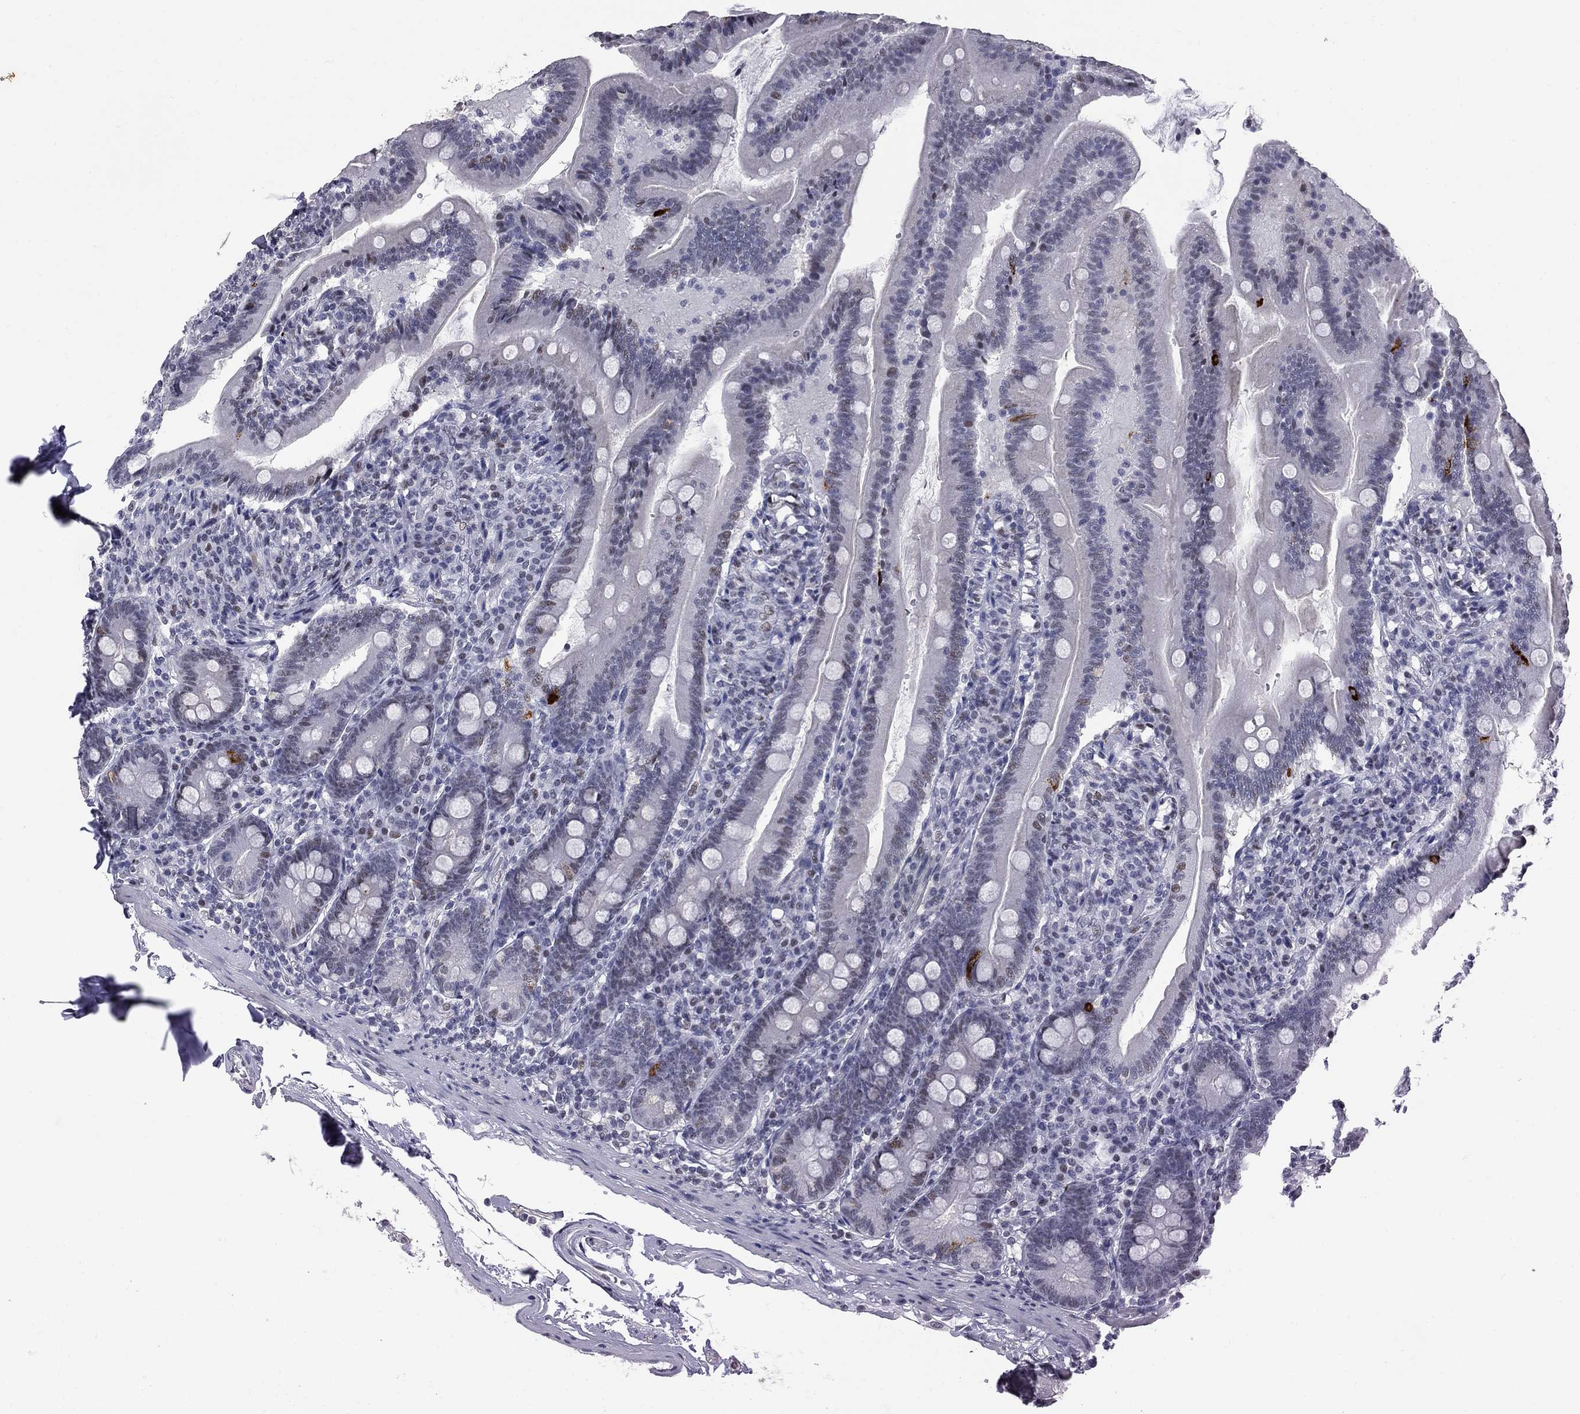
{"staining": {"intensity": "strong", "quantity": "<25%", "location": "nuclear"}, "tissue": "duodenum", "cell_type": "Glandular cells", "image_type": "normal", "snomed": [{"axis": "morphology", "description": "Normal tissue, NOS"}, {"axis": "topography", "description": "Duodenum"}], "caption": "Glandular cells reveal medium levels of strong nuclear positivity in approximately <25% of cells in unremarkable duodenum.", "gene": "ZNF154", "patient": {"sex": "female", "age": 67}}